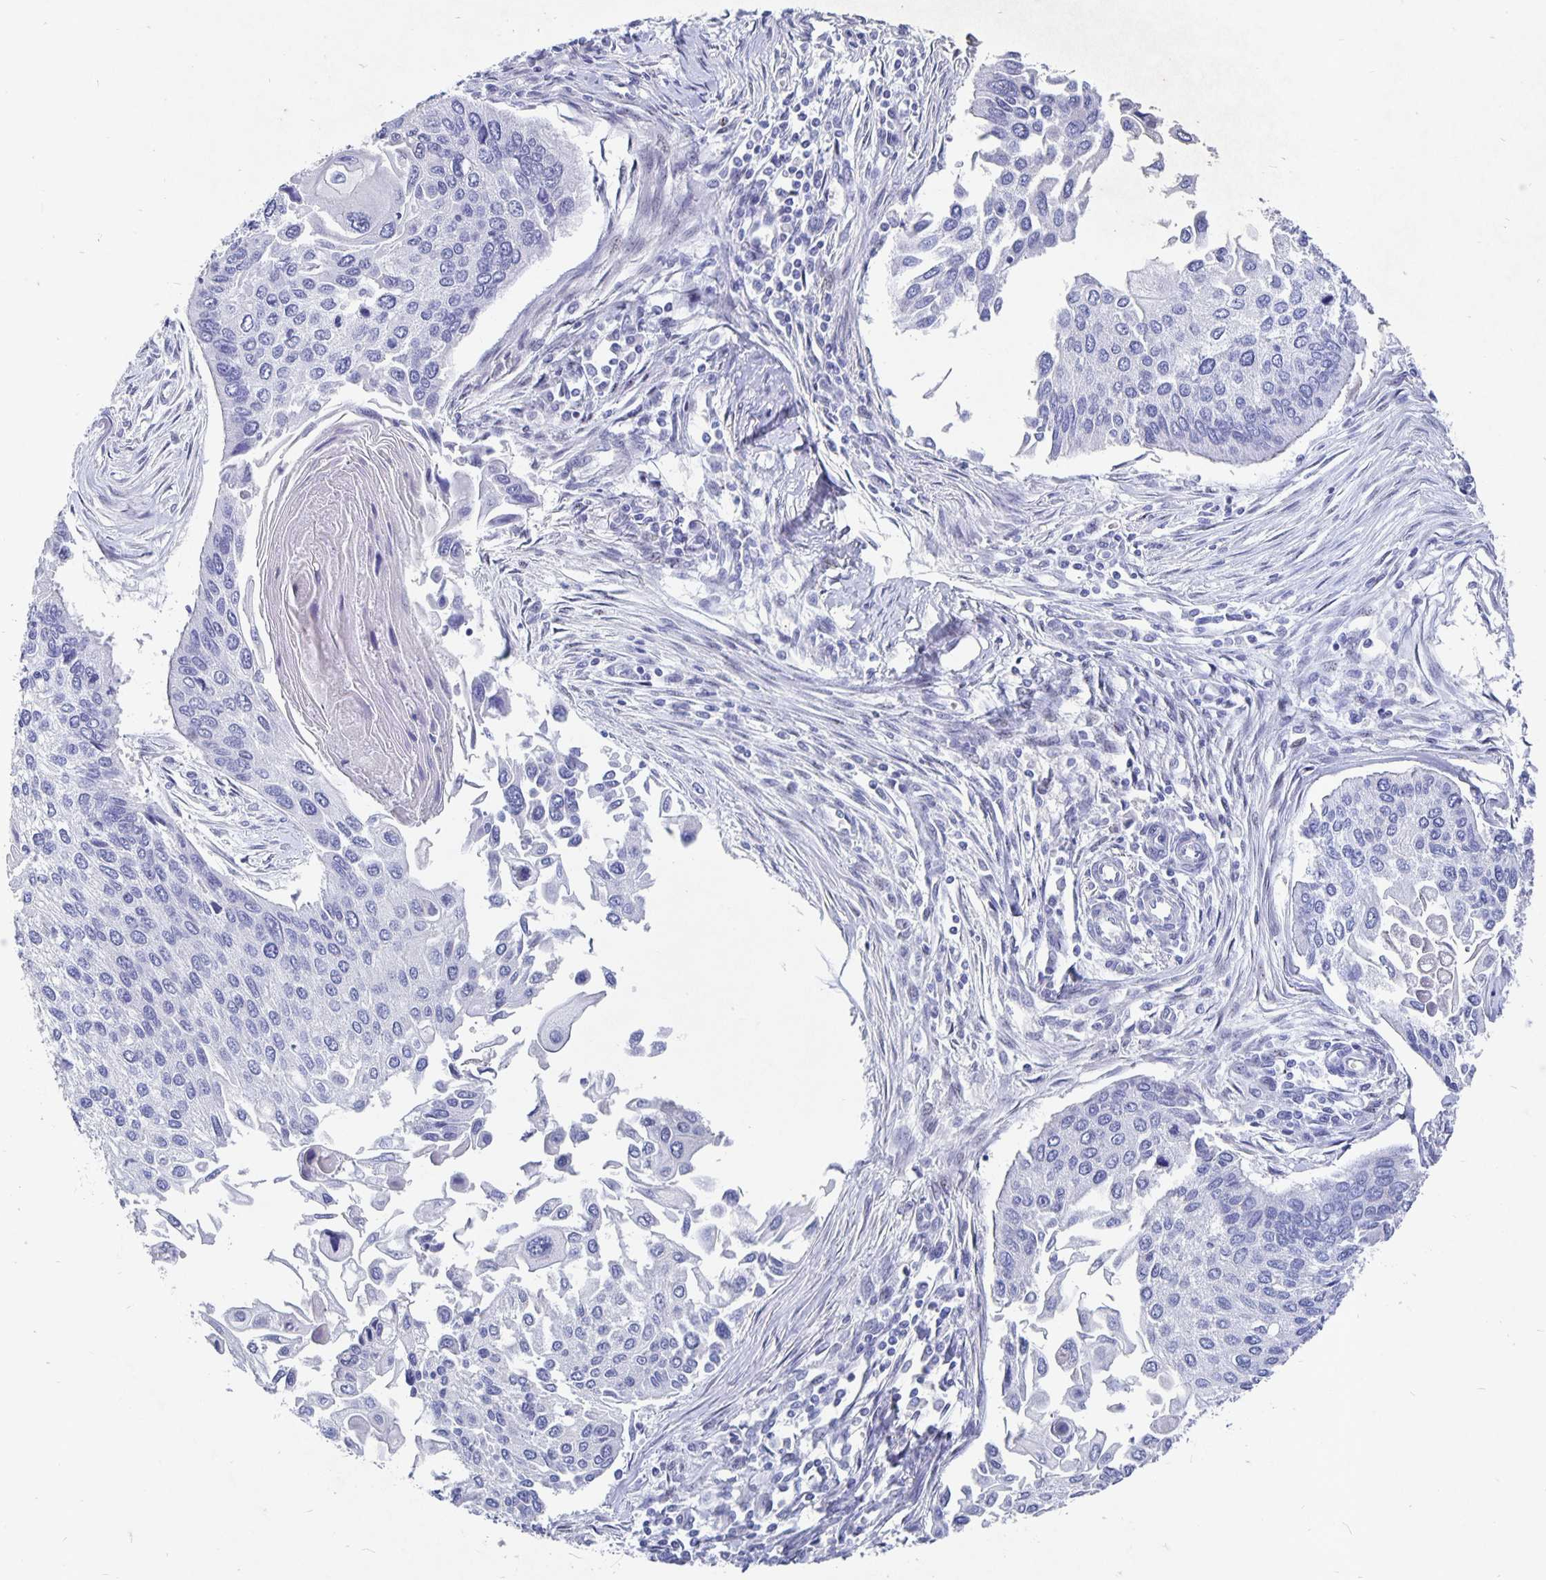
{"staining": {"intensity": "negative", "quantity": "none", "location": "none"}, "tissue": "lung cancer", "cell_type": "Tumor cells", "image_type": "cancer", "snomed": [{"axis": "morphology", "description": "Squamous cell carcinoma, NOS"}, {"axis": "morphology", "description": "Squamous cell carcinoma, metastatic, NOS"}, {"axis": "topography", "description": "Lung"}], "caption": "Immunohistochemistry image of neoplastic tissue: human lung metastatic squamous cell carcinoma stained with DAB exhibits no significant protein positivity in tumor cells.", "gene": "SMOC1", "patient": {"sex": "male", "age": 63}}